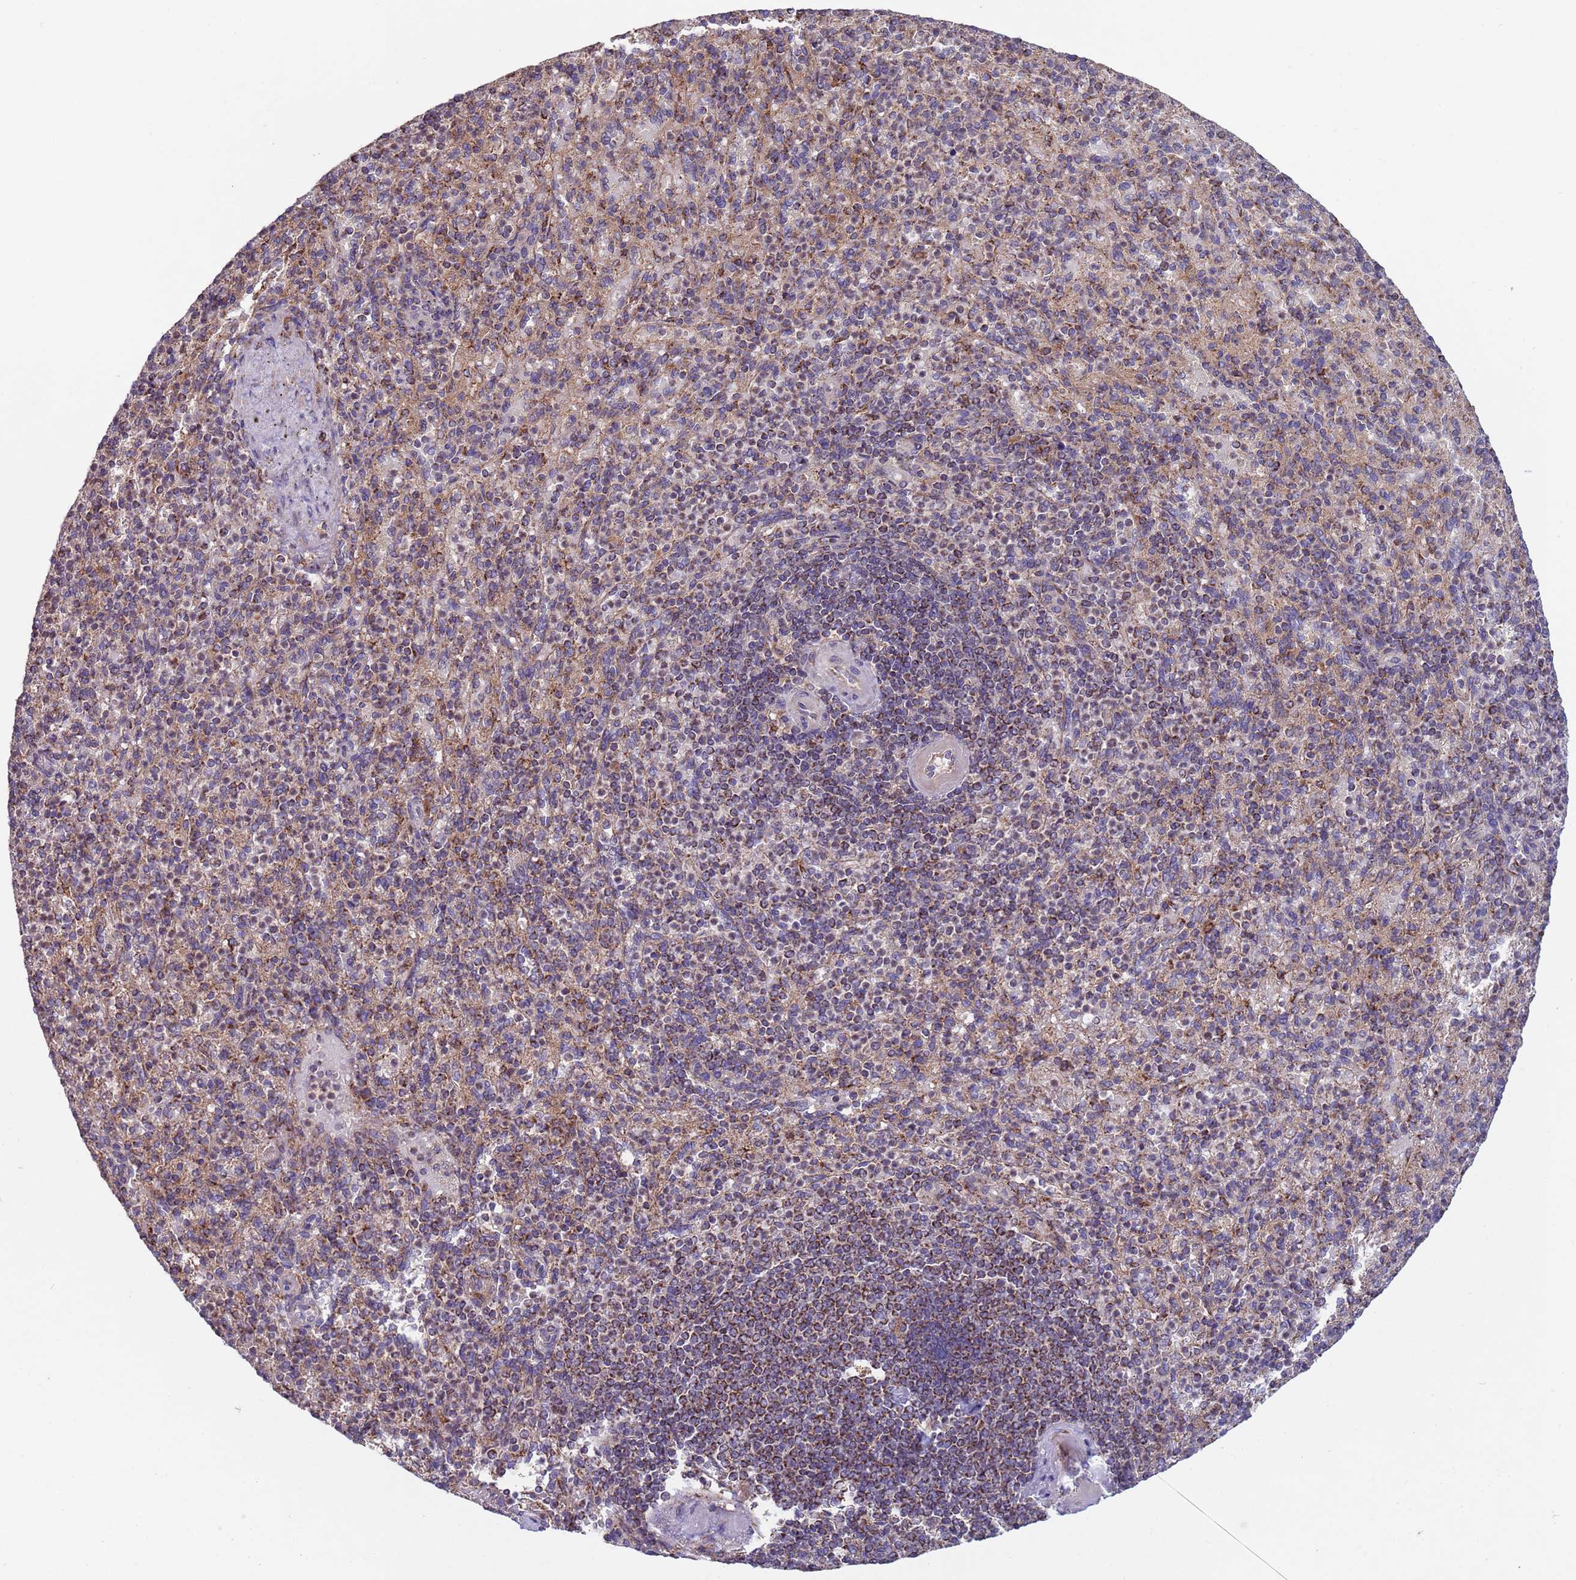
{"staining": {"intensity": "moderate", "quantity": ">75%", "location": "cytoplasmic/membranous"}, "tissue": "spleen", "cell_type": "Cells in red pulp", "image_type": "normal", "snomed": [{"axis": "morphology", "description": "Normal tissue, NOS"}, {"axis": "topography", "description": "Spleen"}], "caption": "The image demonstrates a brown stain indicating the presence of a protein in the cytoplasmic/membranous of cells in red pulp in spleen. Ihc stains the protein of interest in brown and the nuclei are stained blue.", "gene": "ACAD8", "patient": {"sex": "female", "age": 74}}